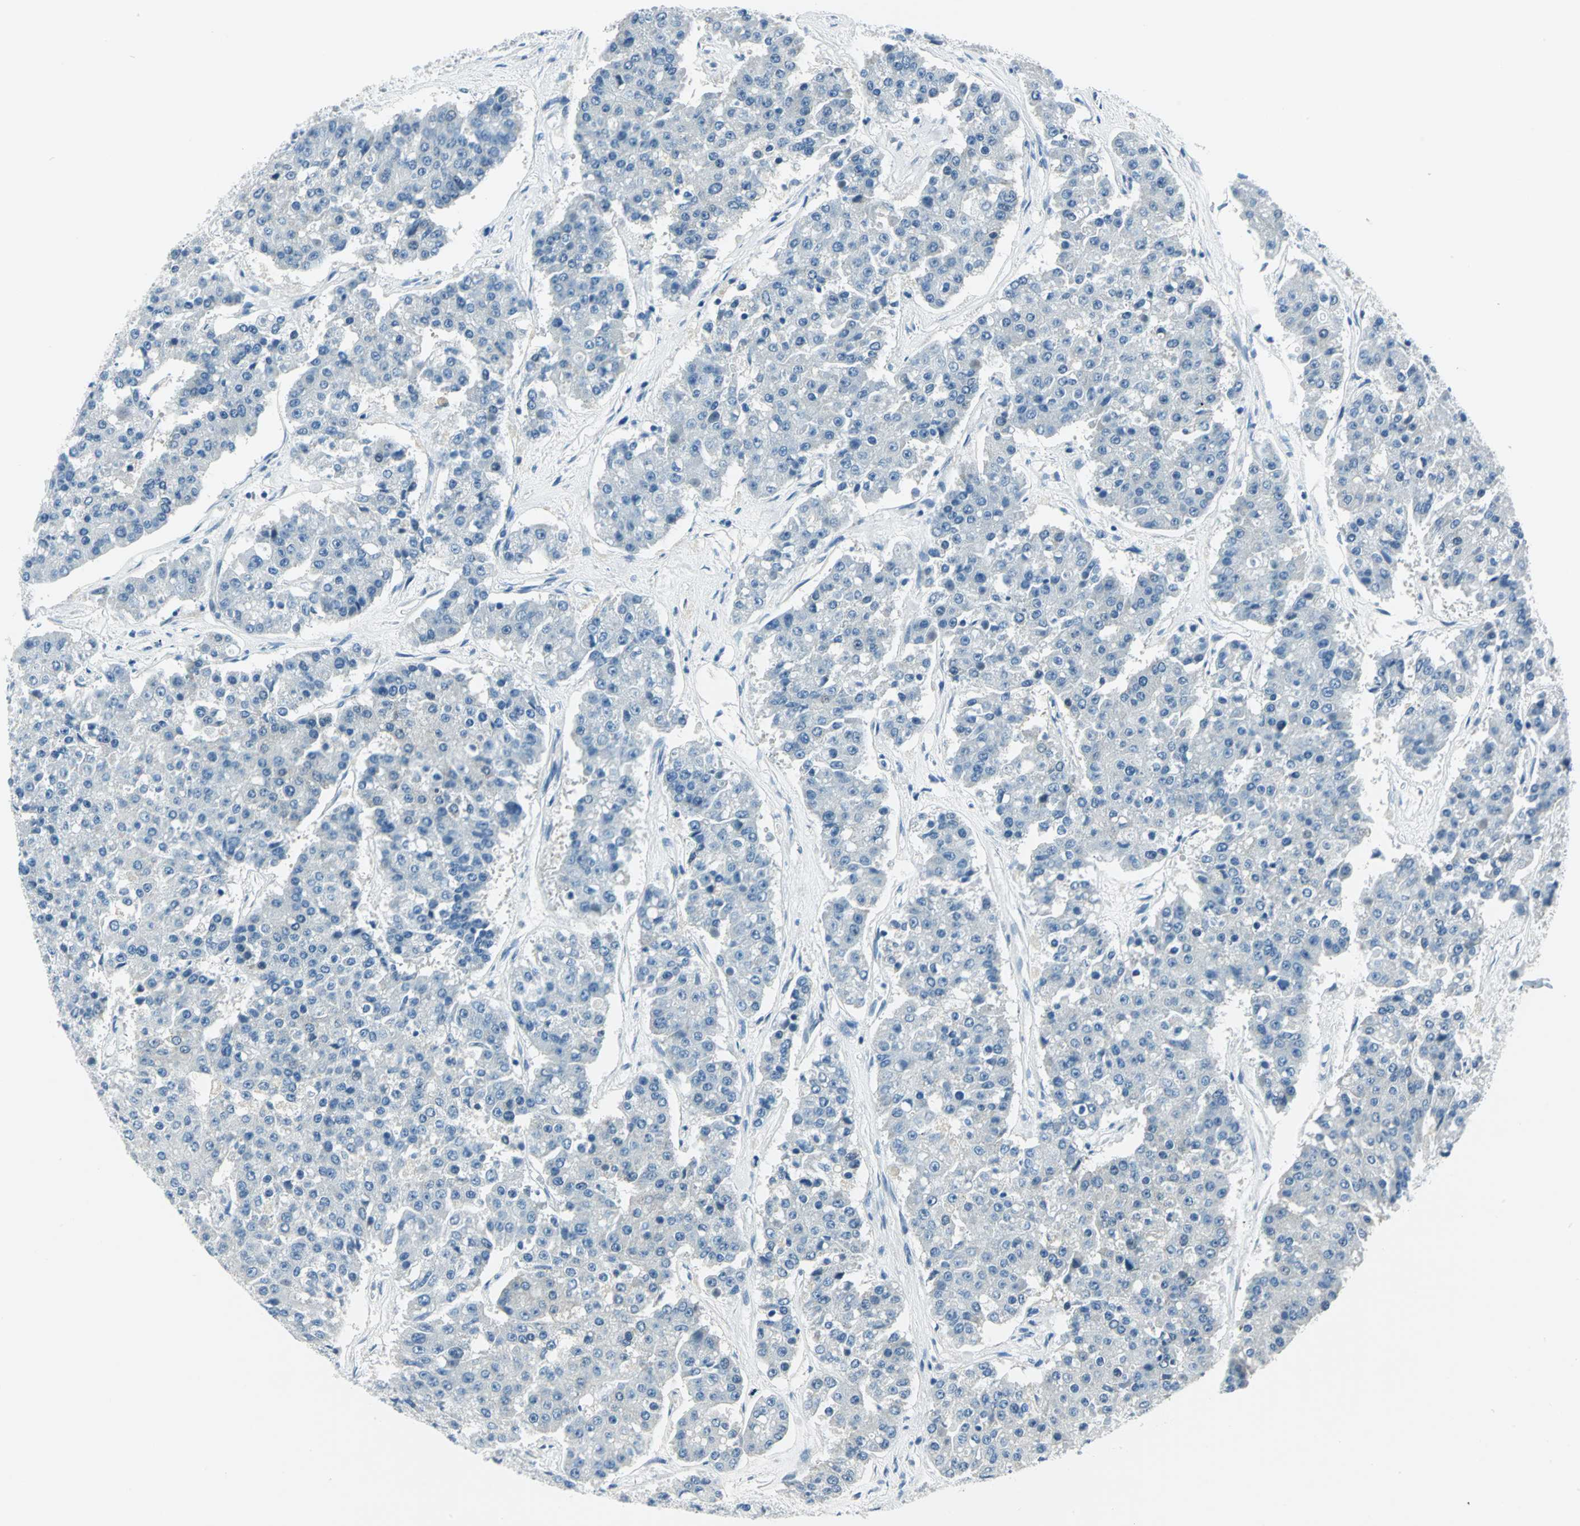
{"staining": {"intensity": "negative", "quantity": "none", "location": "none"}, "tissue": "pancreatic cancer", "cell_type": "Tumor cells", "image_type": "cancer", "snomed": [{"axis": "morphology", "description": "Adenocarcinoma, NOS"}, {"axis": "topography", "description": "Pancreas"}], "caption": "IHC histopathology image of pancreatic adenocarcinoma stained for a protein (brown), which exhibits no staining in tumor cells.", "gene": "AKR1A1", "patient": {"sex": "male", "age": 50}}